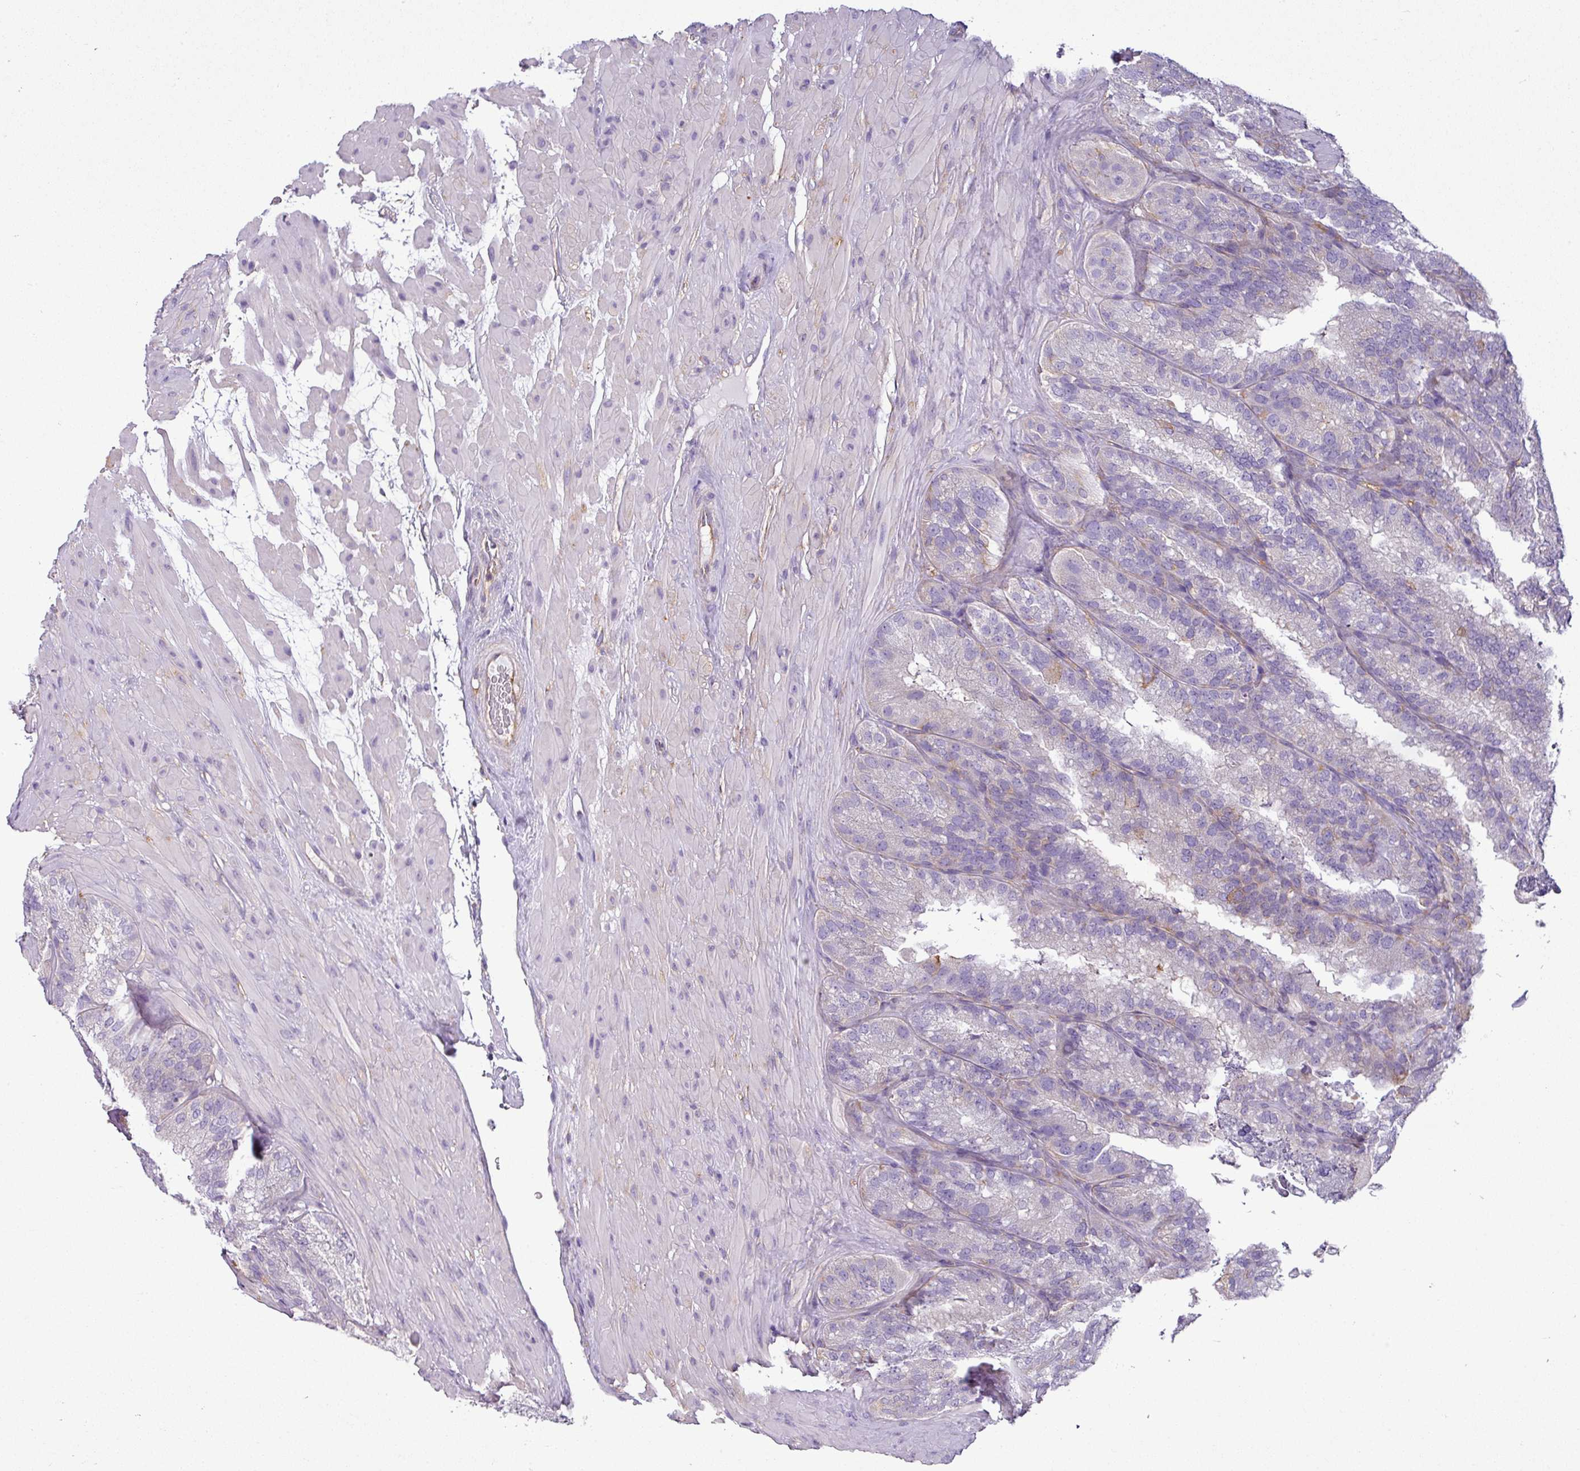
{"staining": {"intensity": "negative", "quantity": "none", "location": "none"}, "tissue": "seminal vesicle", "cell_type": "Glandular cells", "image_type": "normal", "snomed": [{"axis": "morphology", "description": "Normal tissue, NOS"}, {"axis": "topography", "description": "Seminal veicle"}], "caption": "Human seminal vesicle stained for a protein using immunohistochemistry shows no staining in glandular cells.", "gene": "XNDC1N", "patient": {"sex": "male", "age": 58}}